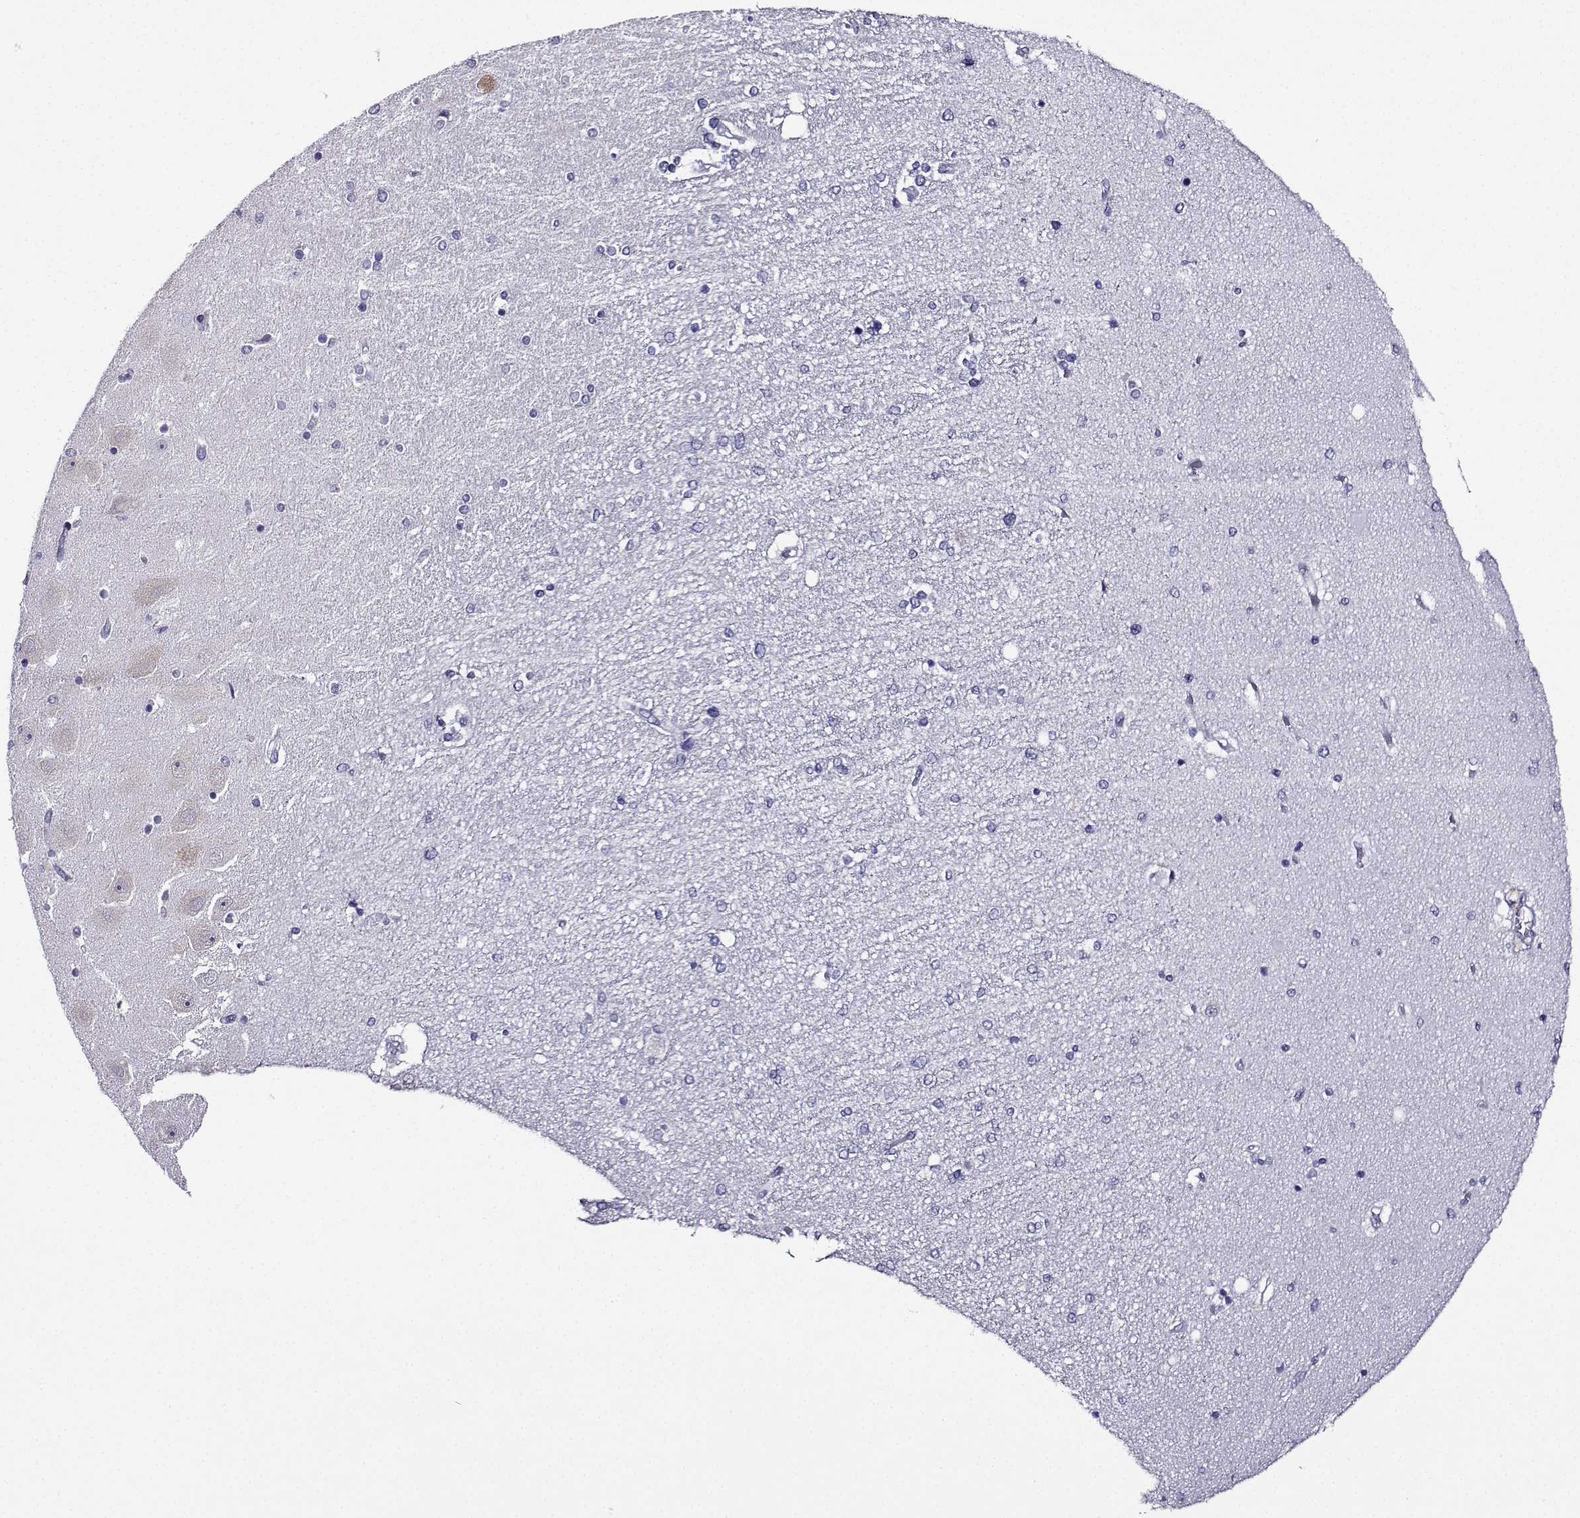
{"staining": {"intensity": "negative", "quantity": "none", "location": "none"}, "tissue": "hippocampus", "cell_type": "Glial cells", "image_type": "normal", "snomed": [{"axis": "morphology", "description": "Normal tissue, NOS"}, {"axis": "topography", "description": "Hippocampus"}], "caption": "This is a photomicrograph of IHC staining of unremarkable hippocampus, which shows no staining in glial cells.", "gene": "FBXO24", "patient": {"sex": "female", "age": 54}}